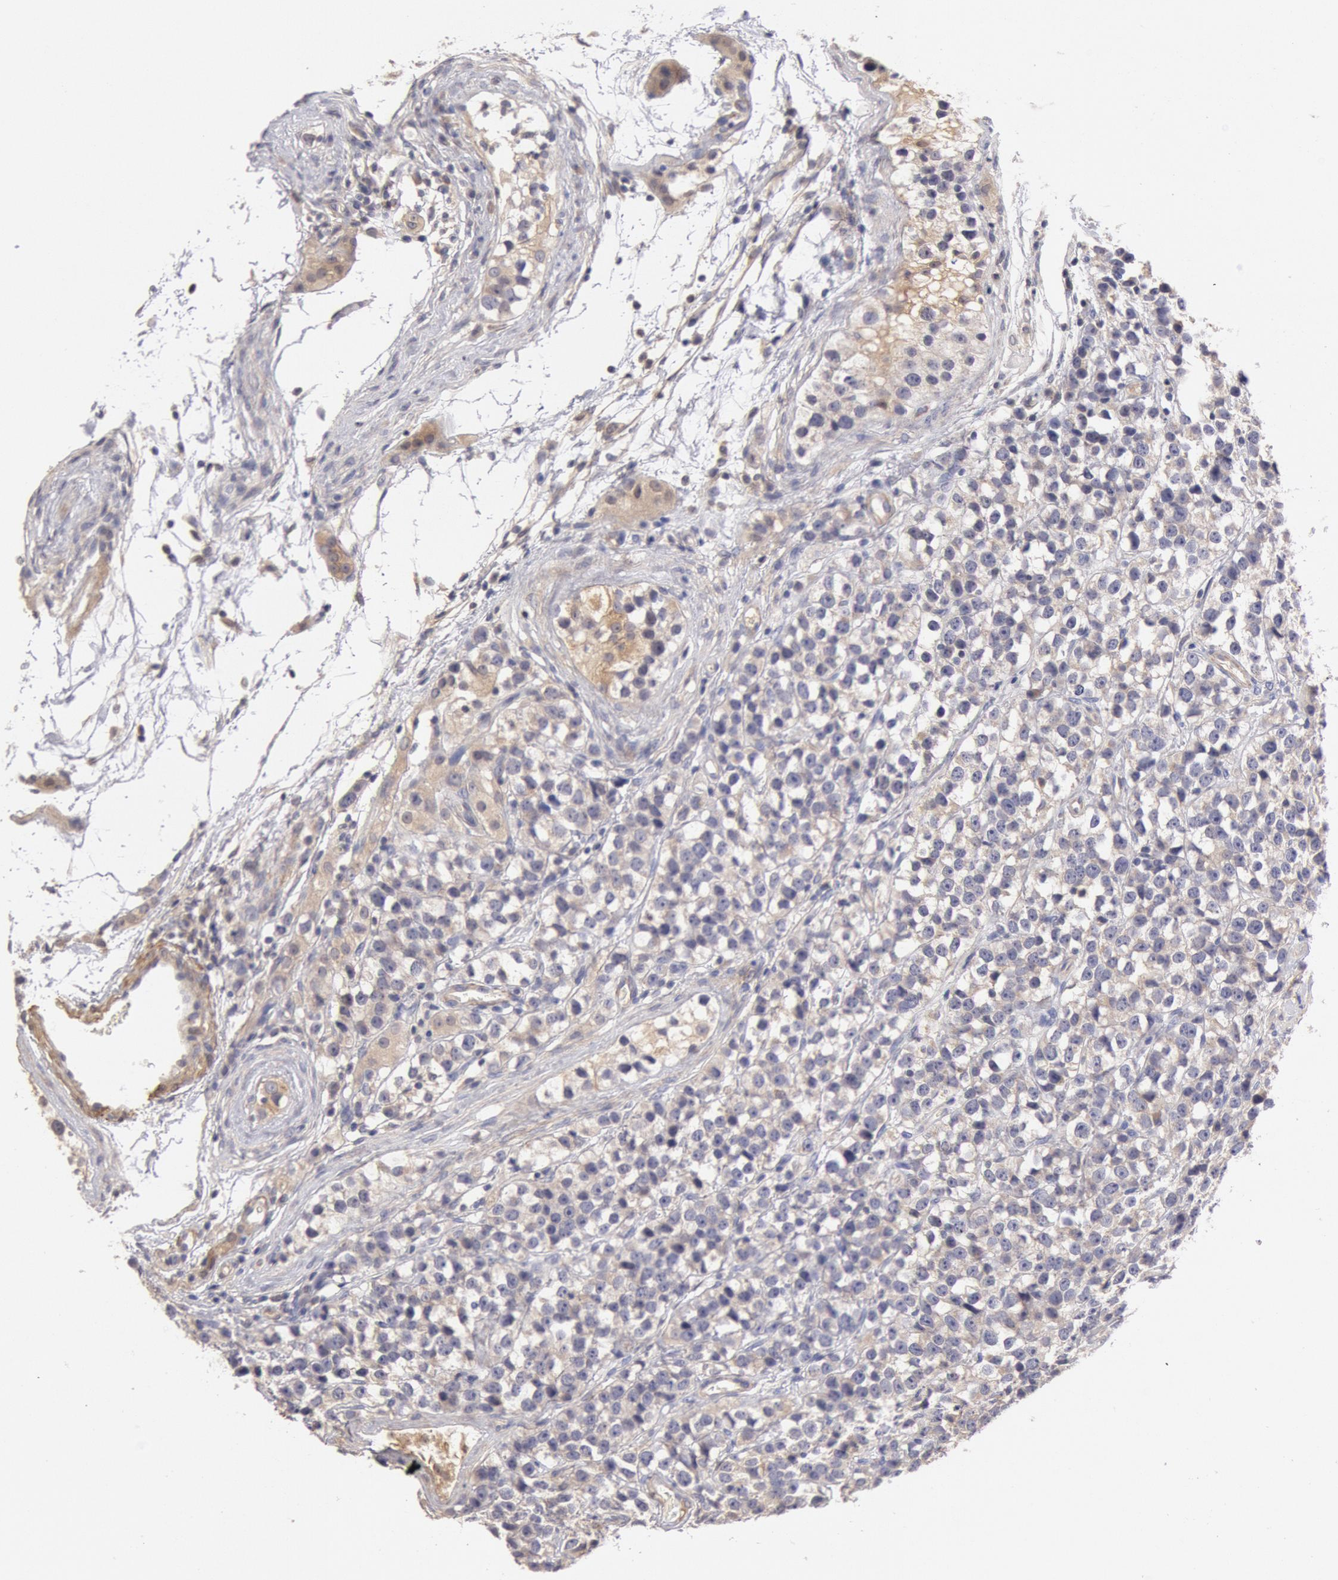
{"staining": {"intensity": "weak", "quantity": "<25%", "location": "cytoplasmic/membranous"}, "tissue": "testis cancer", "cell_type": "Tumor cells", "image_type": "cancer", "snomed": [{"axis": "morphology", "description": "Seminoma, NOS"}, {"axis": "topography", "description": "Testis"}], "caption": "This is an IHC histopathology image of human testis cancer (seminoma). There is no expression in tumor cells.", "gene": "TMED8", "patient": {"sex": "male", "age": 25}}